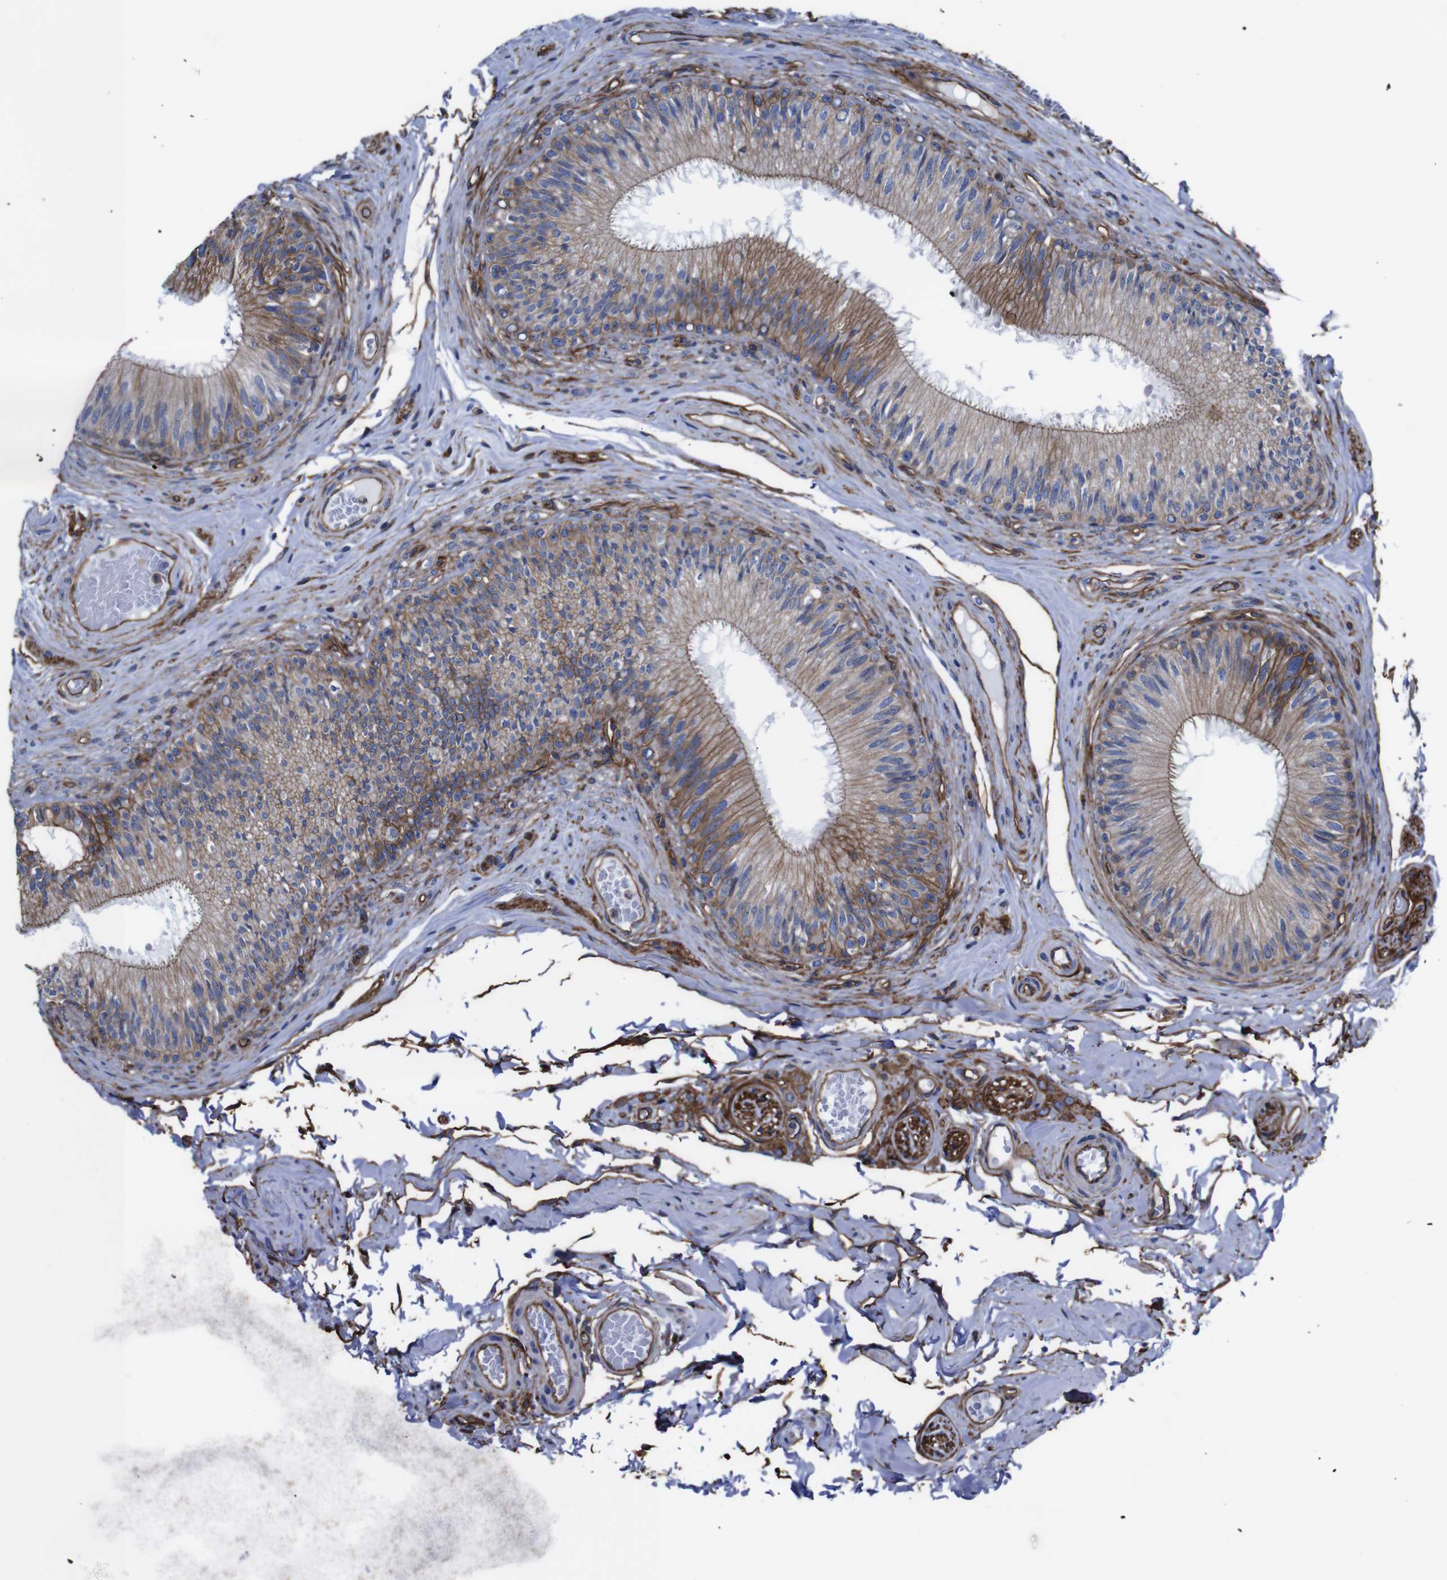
{"staining": {"intensity": "moderate", "quantity": ">75%", "location": "cytoplasmic/membranous"}, "tissue": "epididymis", "cell_type": "Glandular cells", "image_type": "normal", "snomed": [{"axis": "morphology", "description": "Normal tissue, NOS"}, {"axis": "topography", "description": "Testis"}, {"axis": "topography", "description": "Epididymis"}], "caption": "Immunohistochemistry (IHC) micrograph of normal epididymis: human epididymis stained using immunohistochemistry (IHC) displays medium levels of moderate protein expression localized specifically in the cytoplasmic/membranous of glandular cells, appearing as a cytoplasmic/membranous brown color.", "gene": "SPTBN1", "patient": {"sex": "male", "age": 36}}